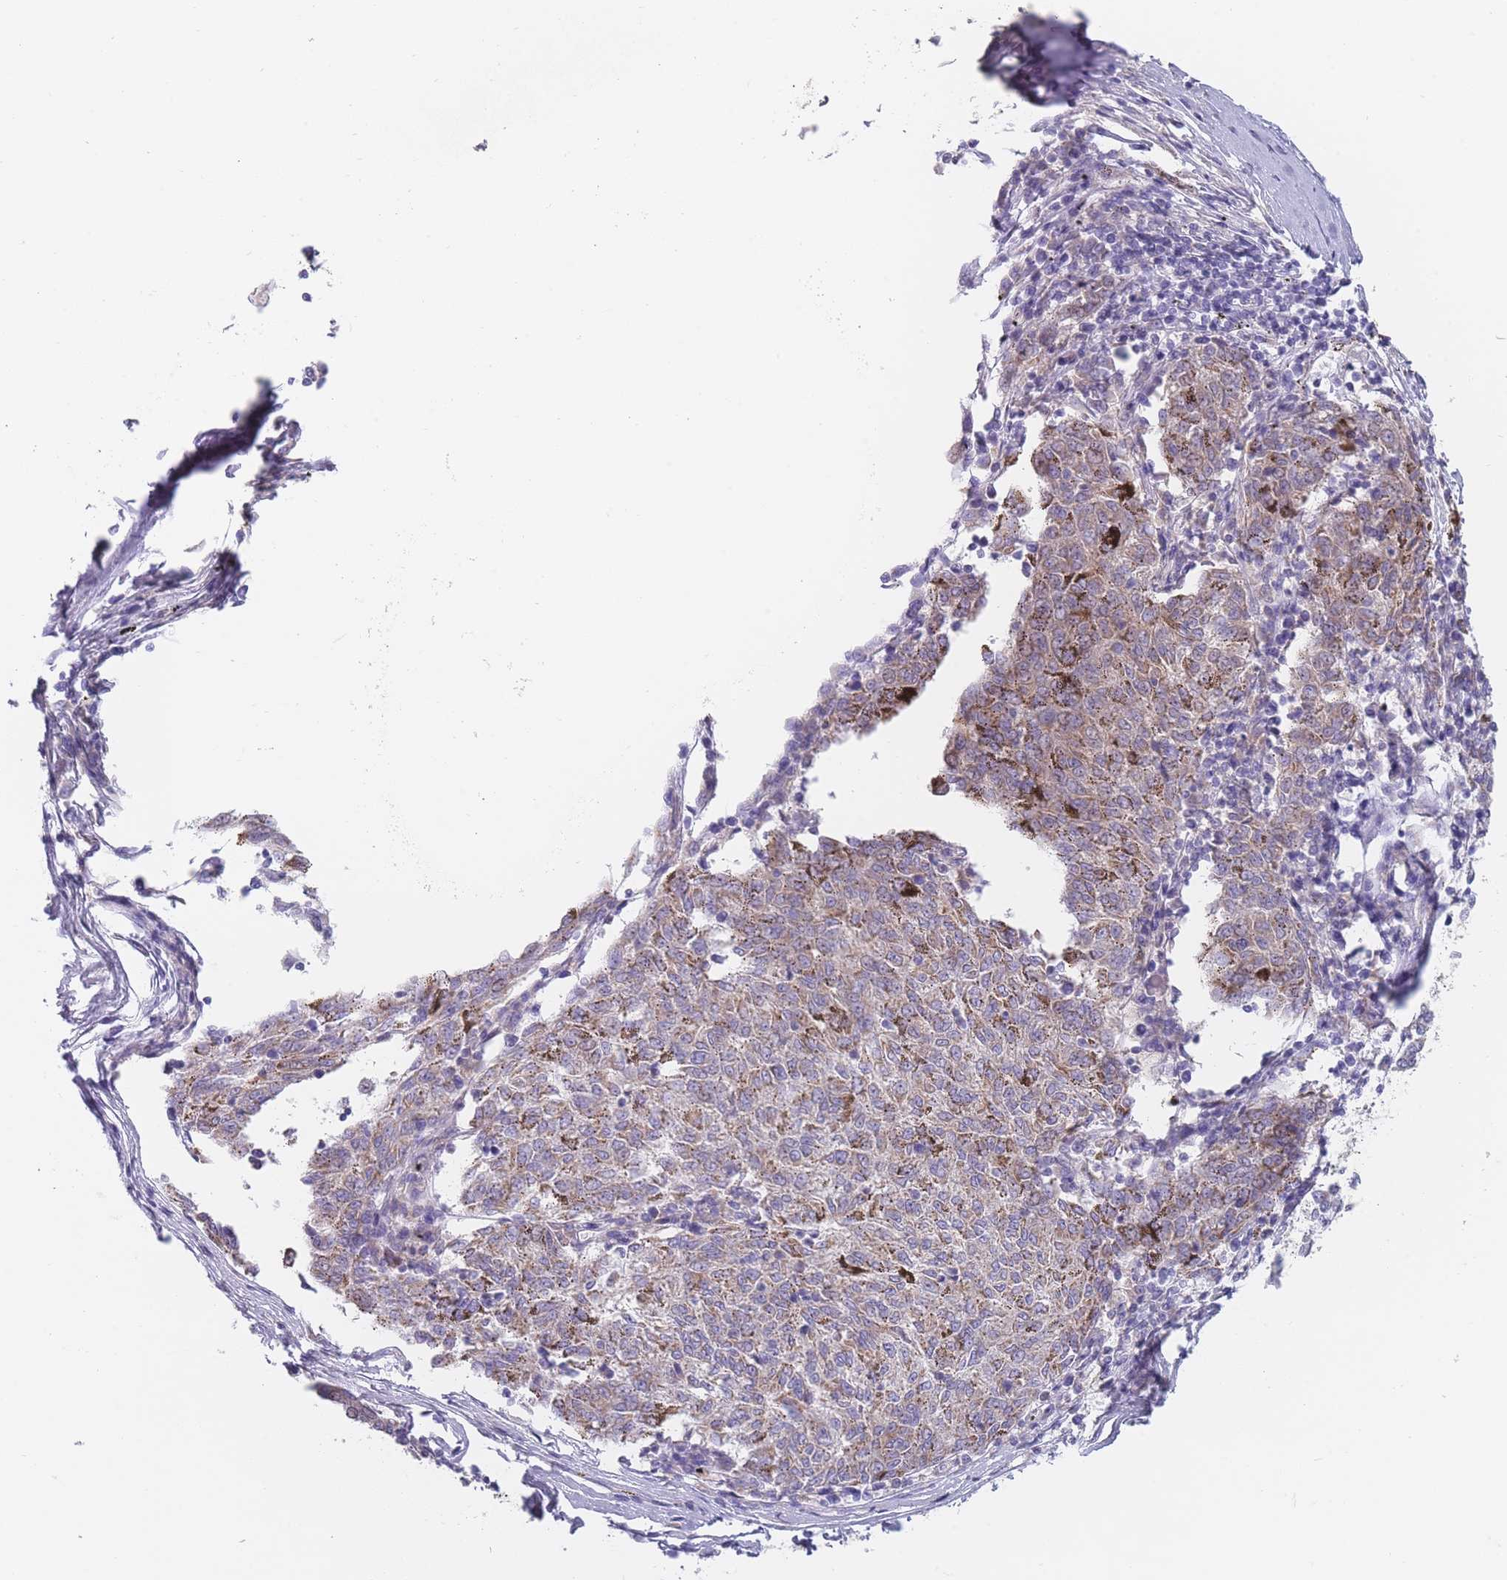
{"staining": {"intensity": "moderate", "quantity": ">75%", "location": "cytoplasmic/membranous"}, "tissue": "melanoma", "cell_type": "Tumor cells", "image_type": "cancer", "snomed": [{"axis": "morphology", "description": "Malignant melanoma, NOS"}, {"axis": "topography", "description": "Skin"}], "caption": "Approximately >75% of tumor cells in human malignant melanoma reveal moderate cytoplasmic/membranous protein expression as visualized by brown immunohistochemical staining.", "gene": "MRPS14", "patient": {"sex": "female", "age": 72}}